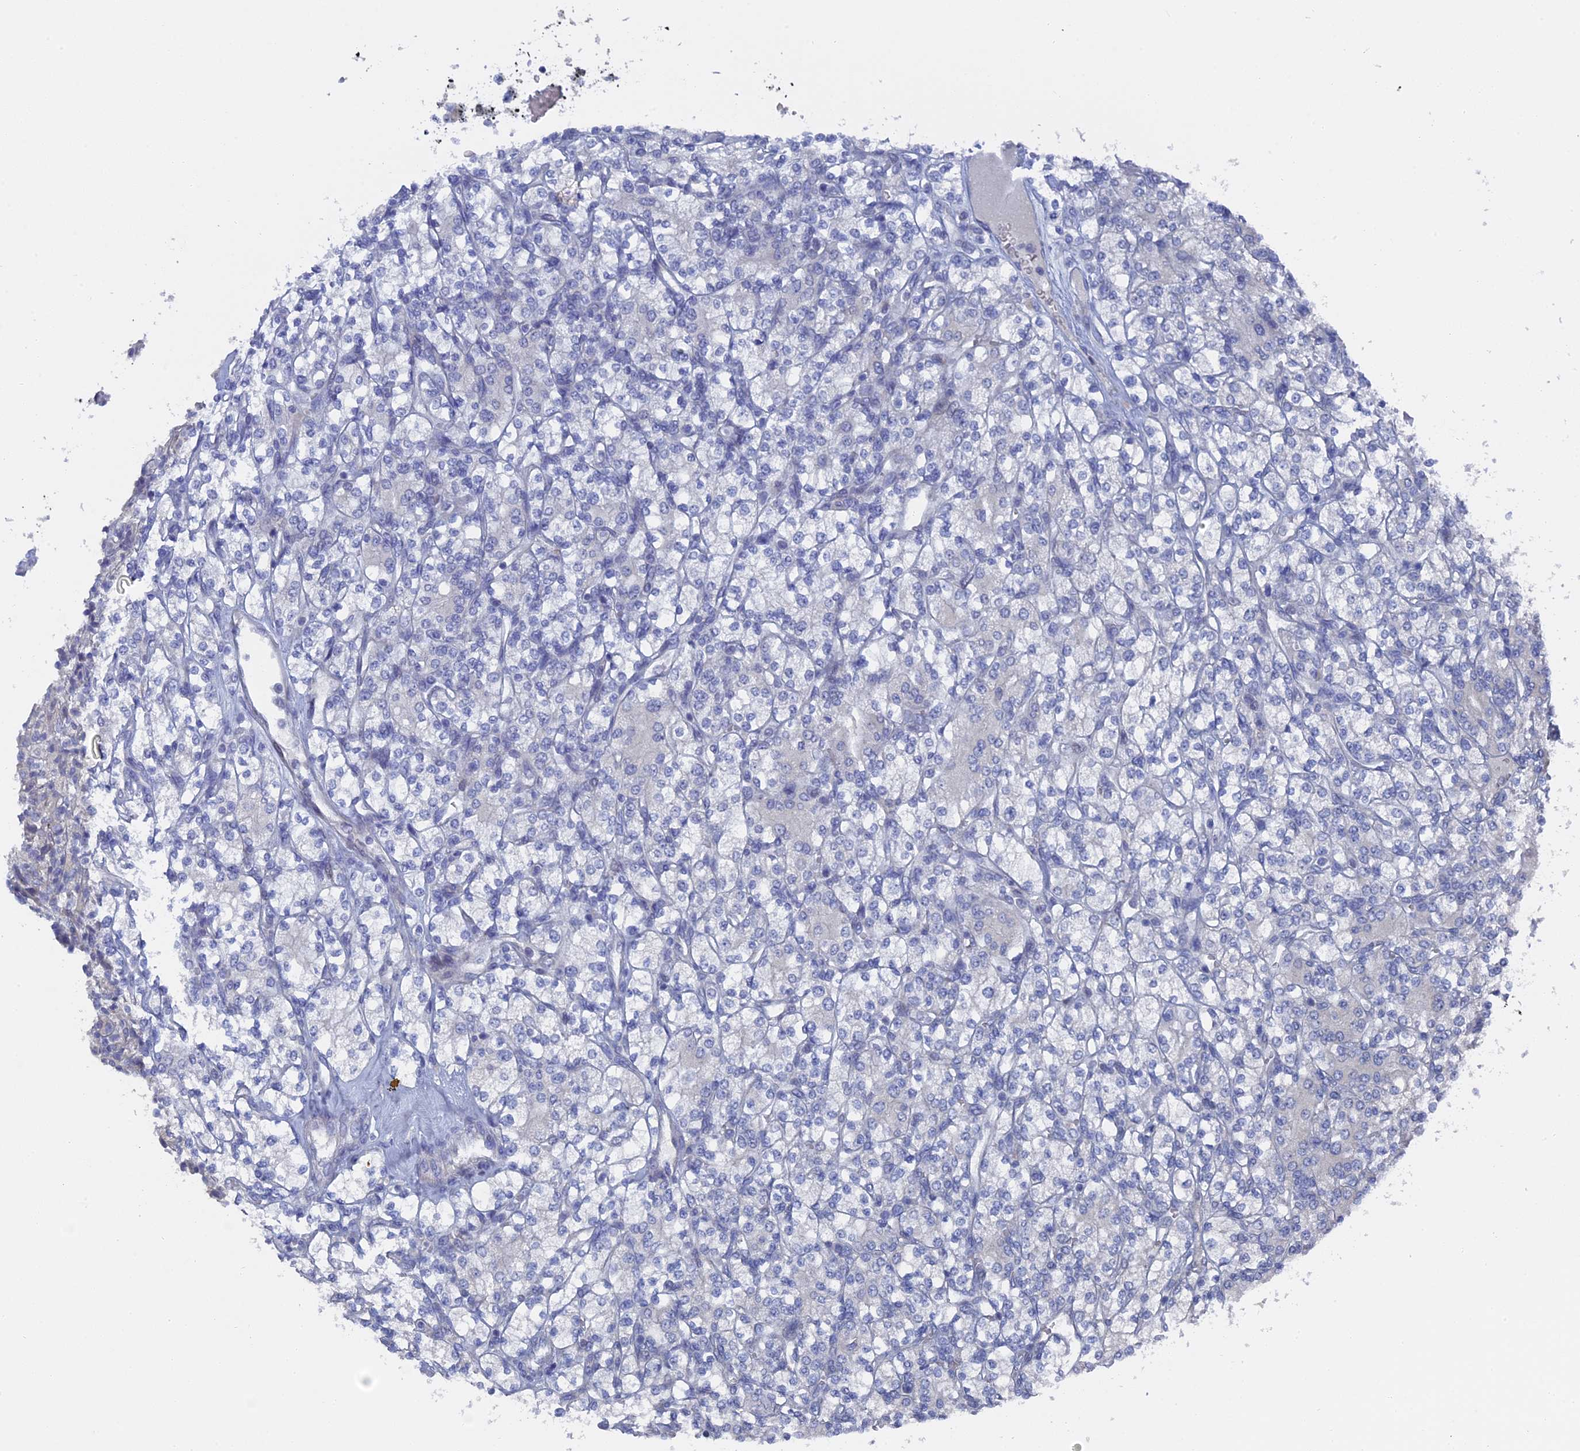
{"staining": {"intensity": "negative", "quantity": "none", "location": "none"}, "tissue": "renal cancer", "cell_type": "Tumor cells", "image_type": "cancer", "snomed": [{"axis": "morphology", "description": "Adenocarcinoma, NOS"}, {"axis": "topography", "description": "Kidney"}], "caption": "Immunohistochemical staining of renal adenocarcinoma displays no significant positivity in tumor cells. (Stains: DAB (3,3'-diaminobenzidine) IHC with hematoxylin counter stain, Microscopy: brightfield microscopy at high magnification).", "gene": "TMEM161A", "patient": {"sex": "male", "age": 77}}